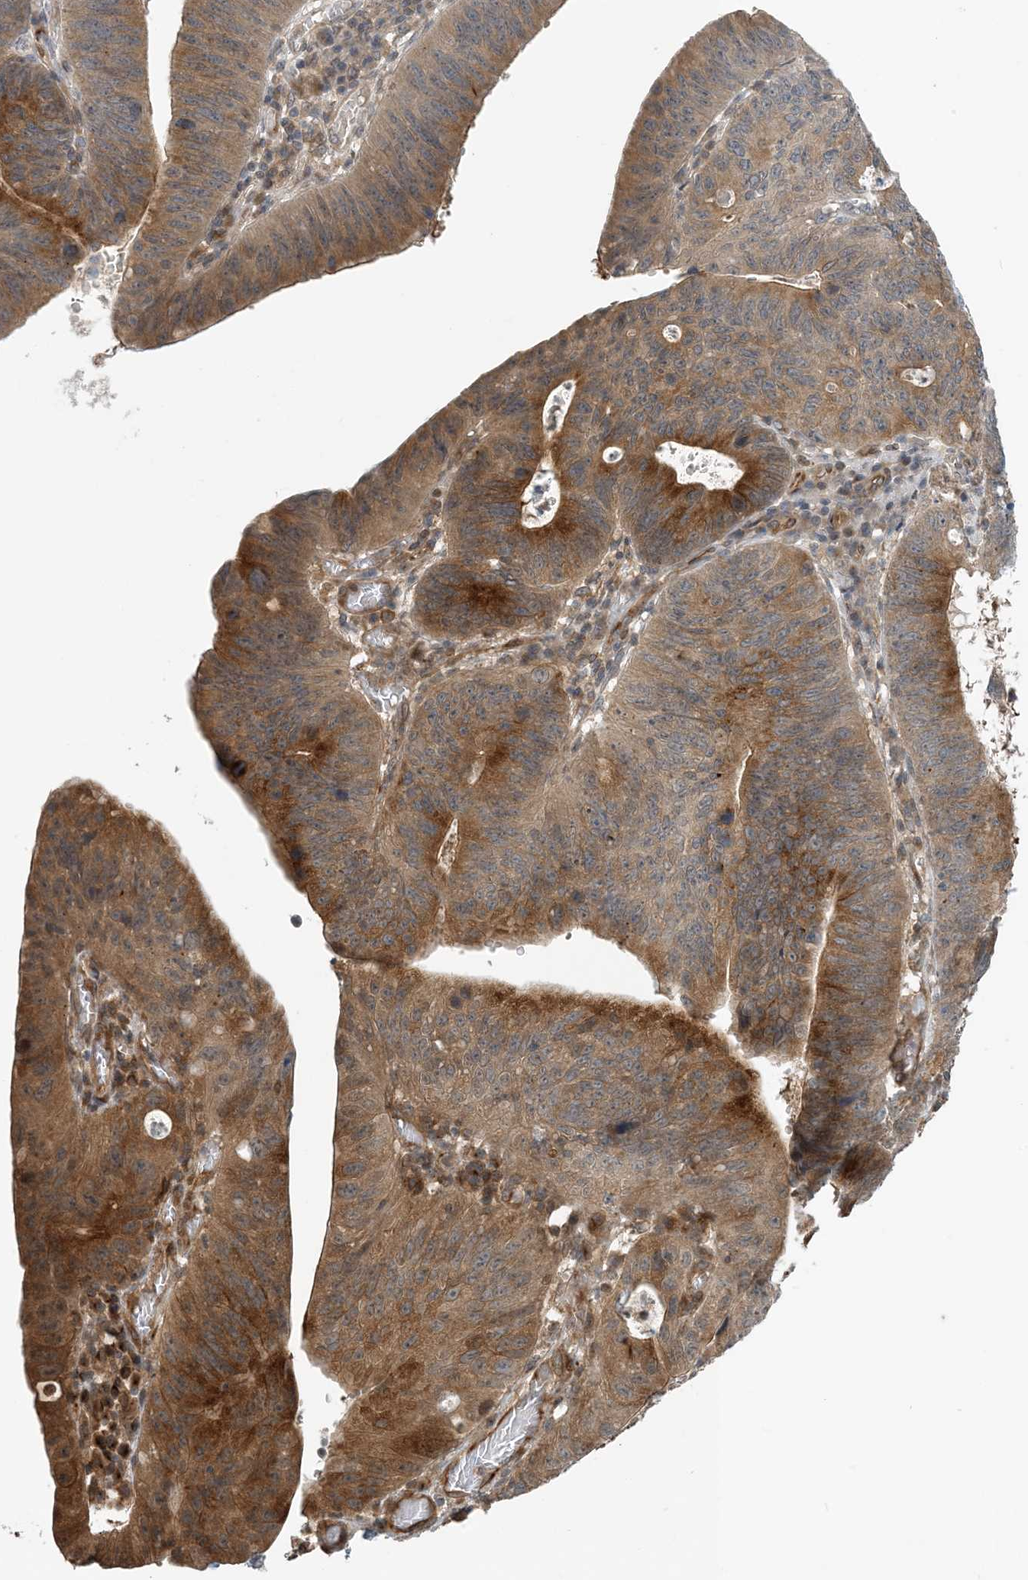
{"staining": {"intensity": "moderate", "quantity": ">75%", "location": "cytoplasmic/membranous"}, "tissue": "stomach cancer", "cell_type": "Tumor cells", "image_type": "cancer", "snomed": [{"axis": "morphology", "description": "Adenocarcinoma, NOS"}, {"axis": "topography", "description": "Stomach"}], "caption": "Protein analysis of stomach cancer (adenocarcinoma) tissue shows moderate cytoplasmic/membranous staining in approximately >75% of tumor cells.", "gene": "ZBTB3", "patient": {"sex": "male", "age": 59}}